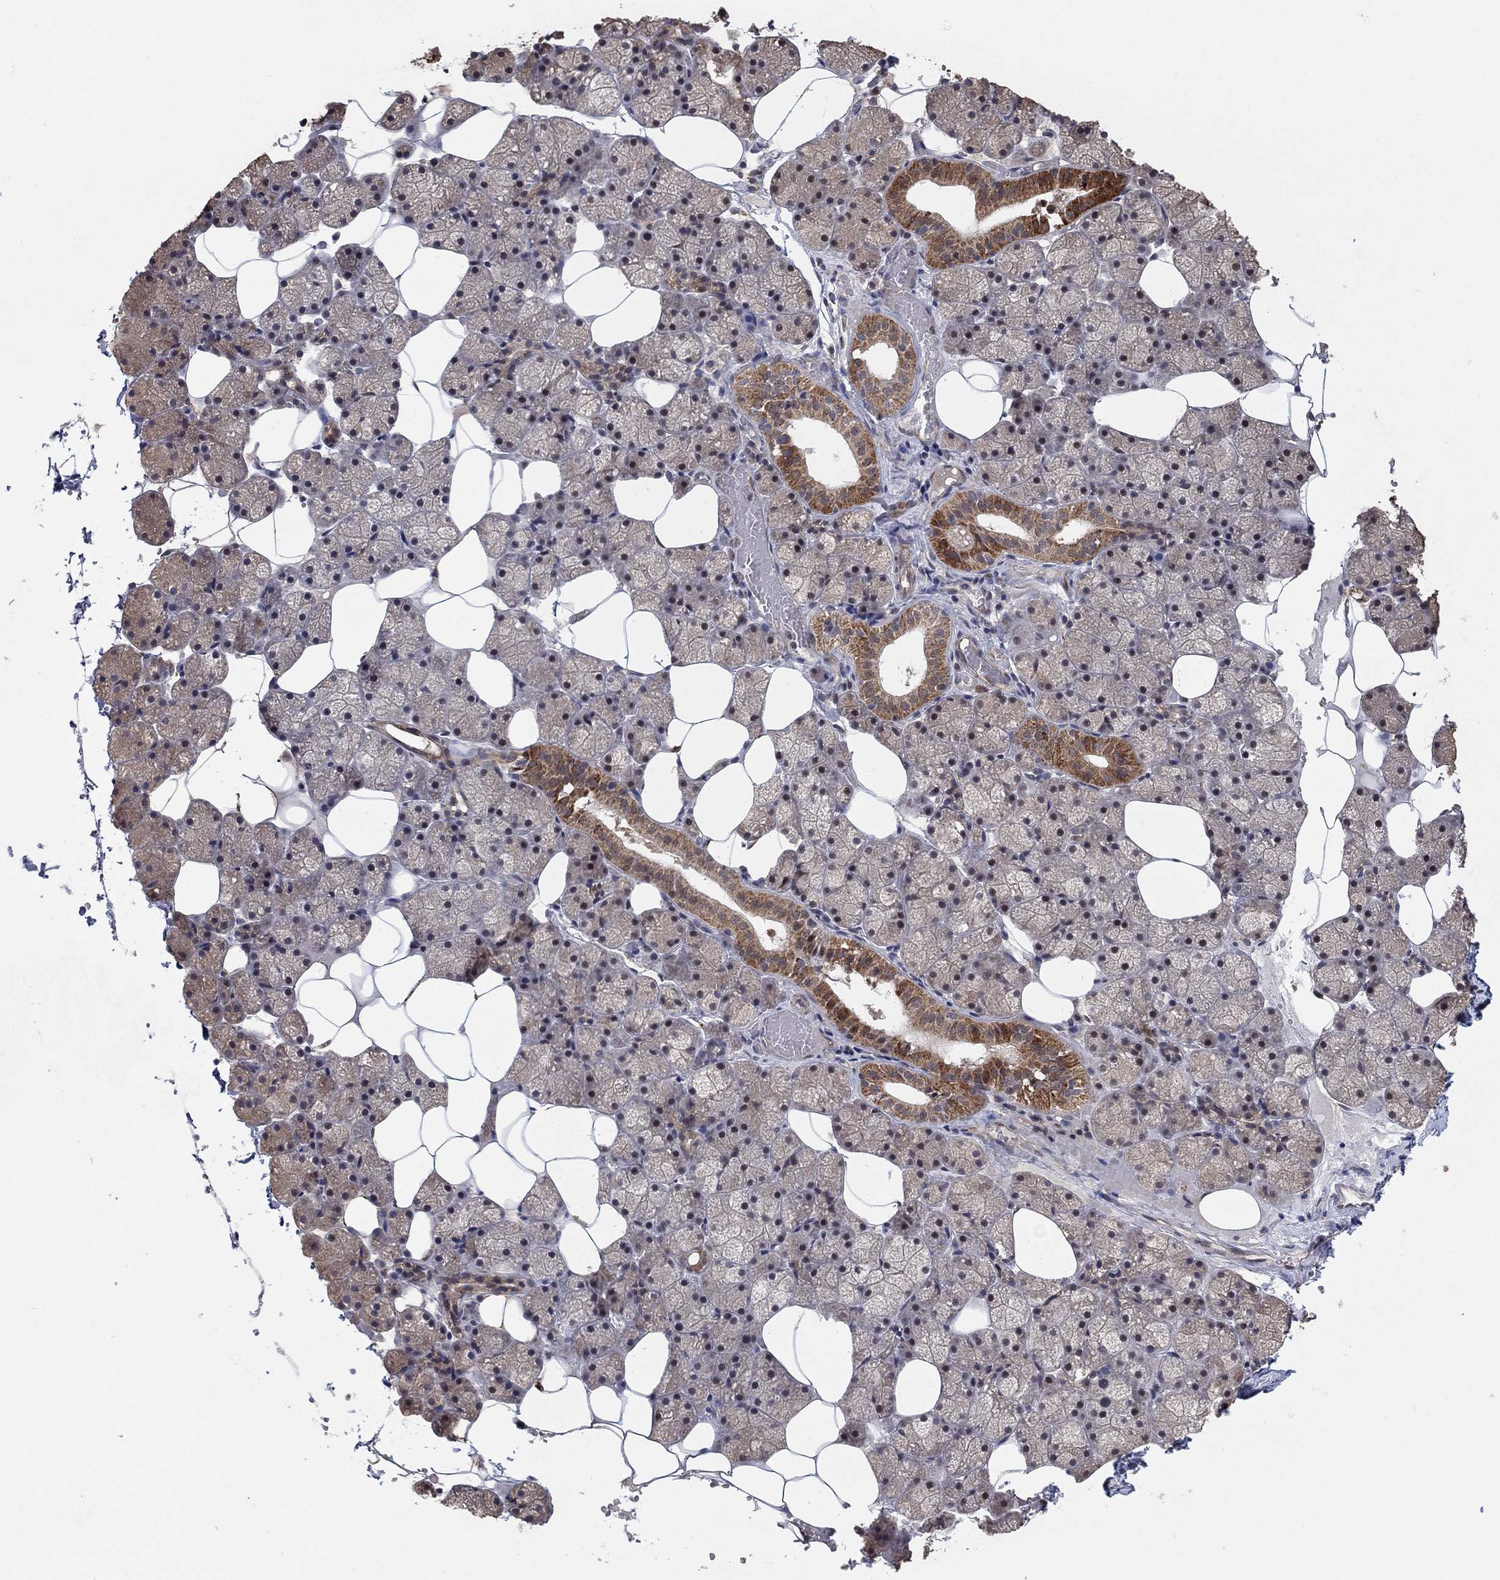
{"staining": {"intensity": "moderate", "quantity": "25%-75%", "location": "cytoplasmic/membranous"}, "tissue": "salivary gland", "cell_type": "Glandular cells", "image_type": "normal", "snomed": [{"axis": "morphology", "description": "Normal tissue, NOS"}, {"axis": "topography", "description": "Salivary gland"}], "caption": "Immunohistochemistry (IHC) image of benign salivary gland: salivary gland stained using immunohistochemistry (IHC) displays medium levels of moderate protein expression localized specifically in the cytoplasmic/membranous of glandular cells, appearing as a cytoplasmic/membranous brown color.", "gene": "ZNF395", "patient": {"sex": "male", "age": 38}}